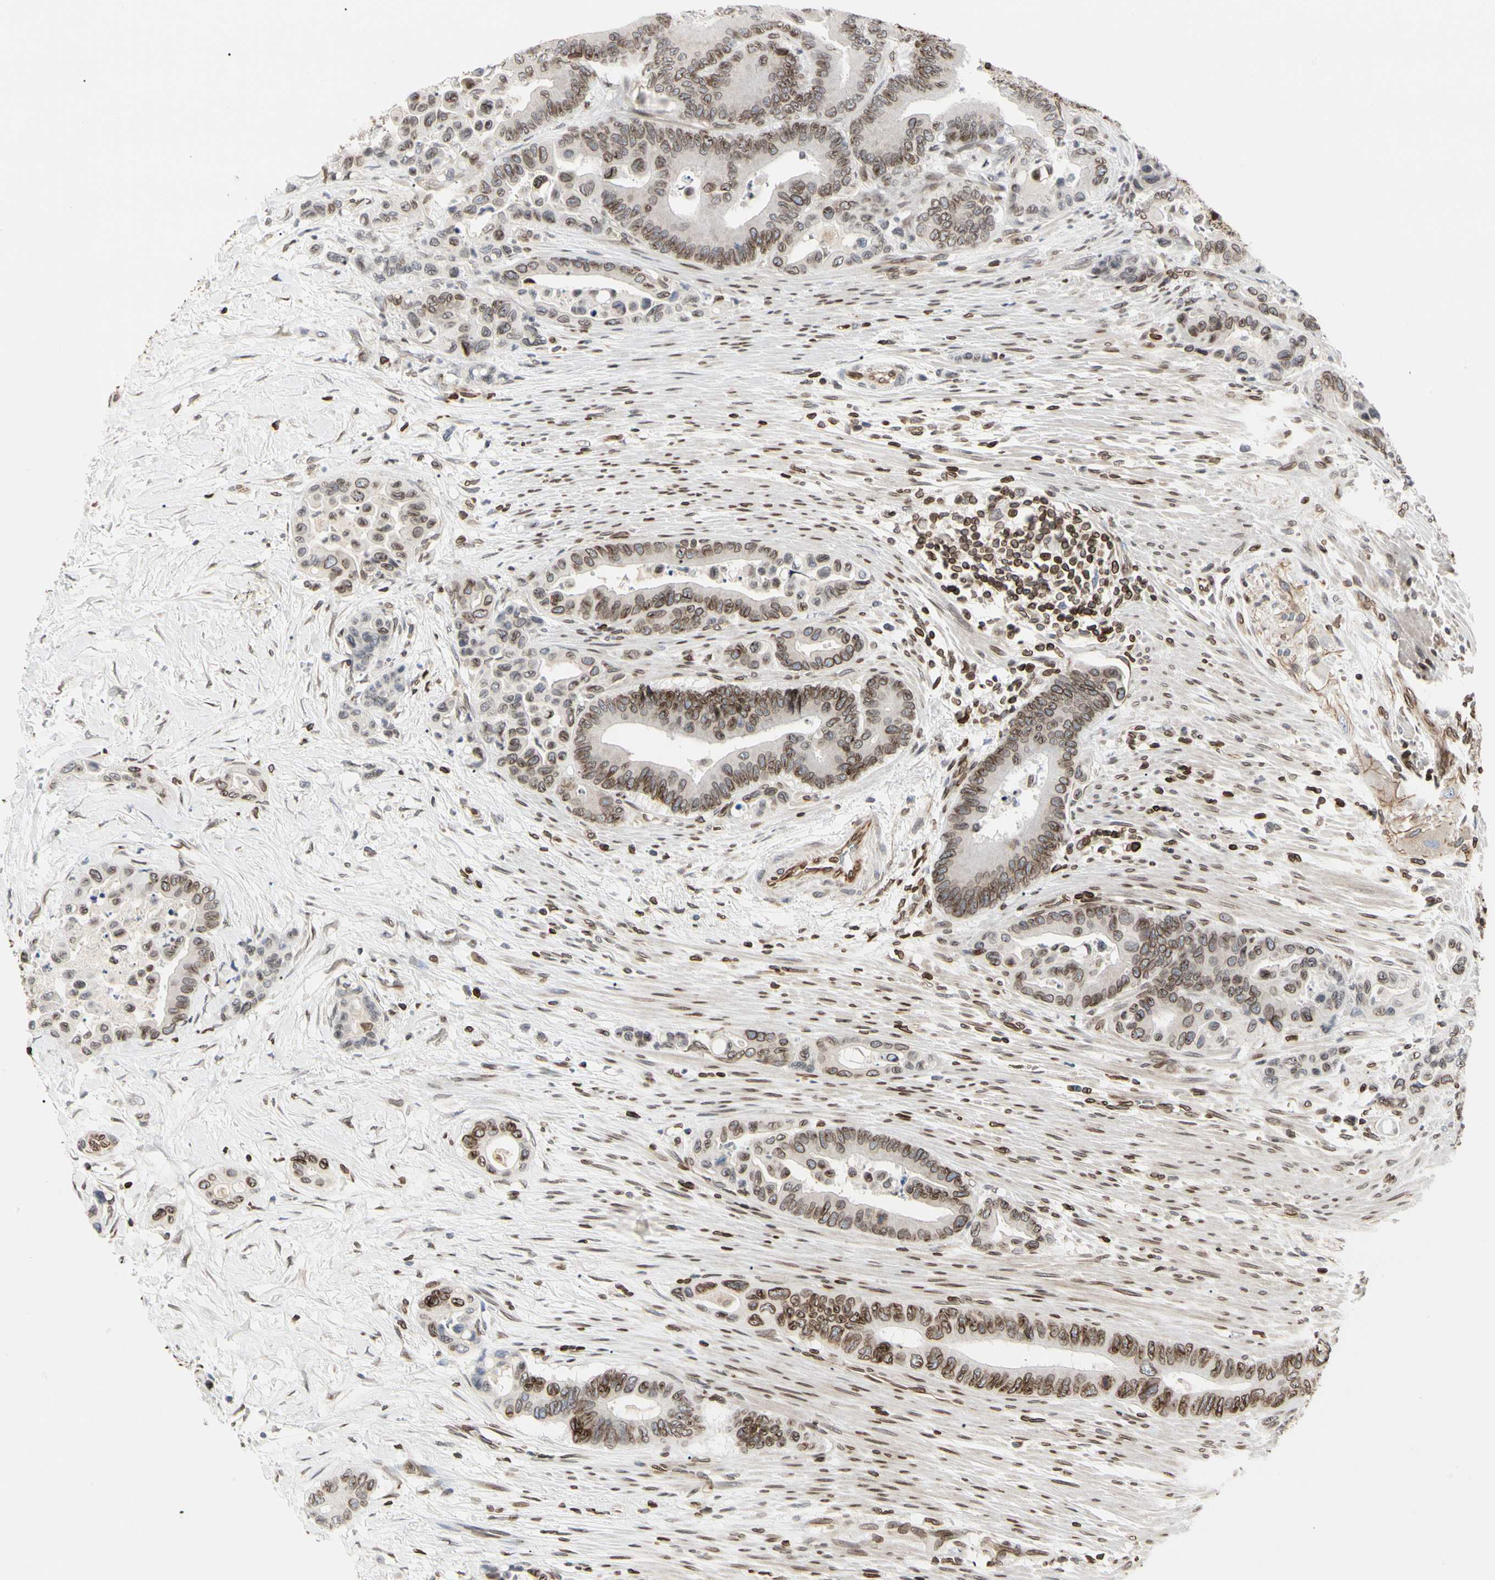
{"staining": {"intensity": "moderate", "quantity": ">75%", "location": "cytoplasmic/membranous,nuclear"}, "tissue": "colorectal cancer", "cell_type": "Tumor cells", "image_type": "cancer", "snomed": [{"axis": "morphology", "description": "Normal tissue, NOS"}, {"axis": "morphology", "description": "Adenocarcinoma, NOS"}, {"axis": "topography", "description": "Colon"}], "caption": "High-power microscopy captured an immunohistochemistry (IHC) histopathology image of colorectal cancer (adenocarcinoma), revealing moderate cytoplasmic/membranous and nuclear staining in about >75% of tumor cells.", "gene": "TMPO", "patient": {"sex": "male", "age": 82}}